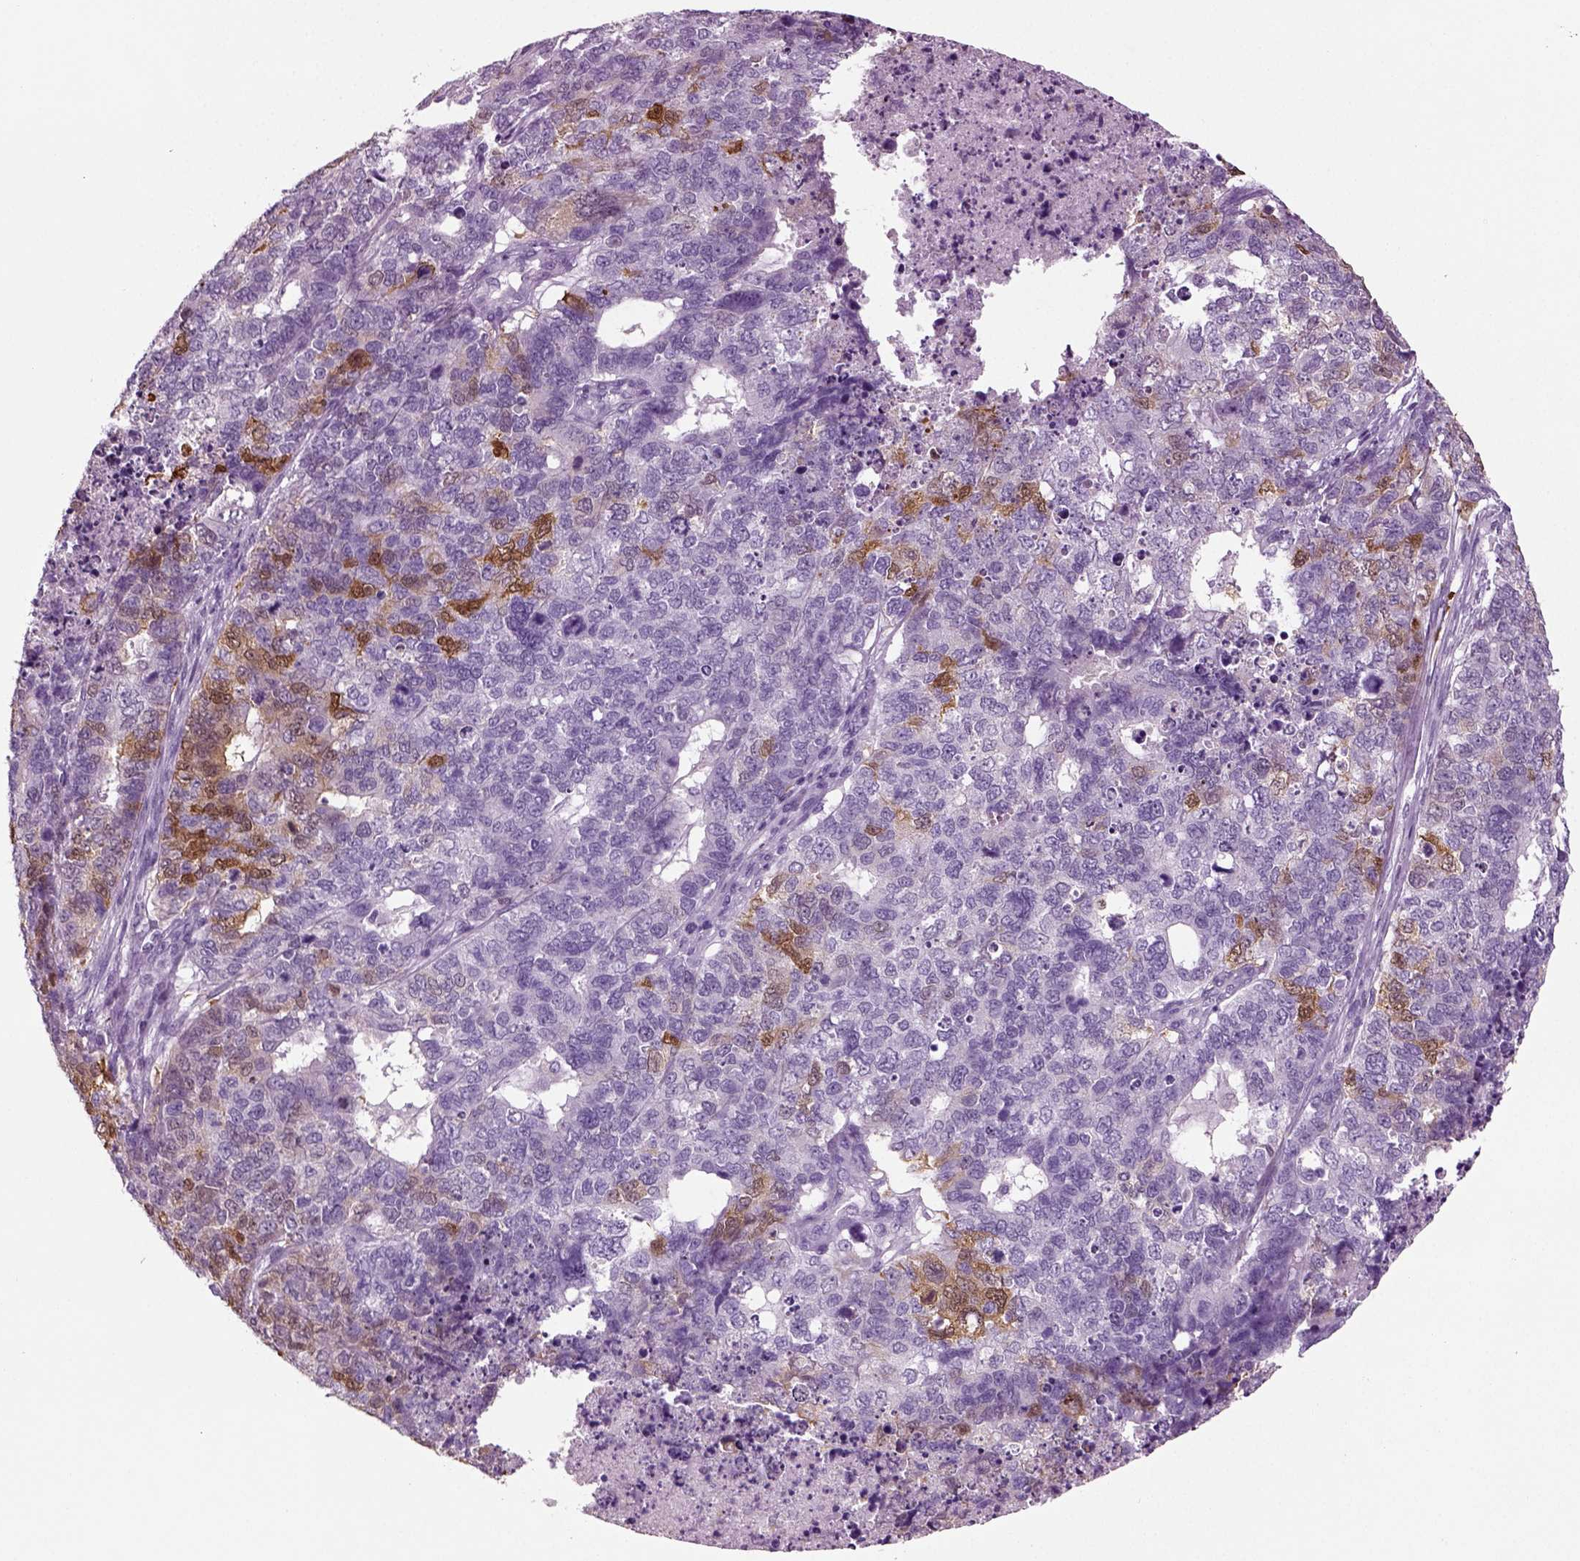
{"staining": {"intensity": "moderate", "quantity": "<25%", "location": "cytoplasmic/membranous"}, "tissue": "cervical cancer", "cell_type": "Tumor cells", "image_type": "cancer", "snomed": [{"axis": "morphology", "description": "Squamous cell carcinoma, NOS"}, {"axis": "topography", "description": "Cervix"}], "caption": "High-power microscopy captured an immunohistochemistry (IHC) image of squamous cell carcinoma (cervical), revealing moderate cytoplasmic/membranous positivity in about <25% of tumor cells.", "gene": "CRABP1", "patient": {"sex": "female", "age": 63}}